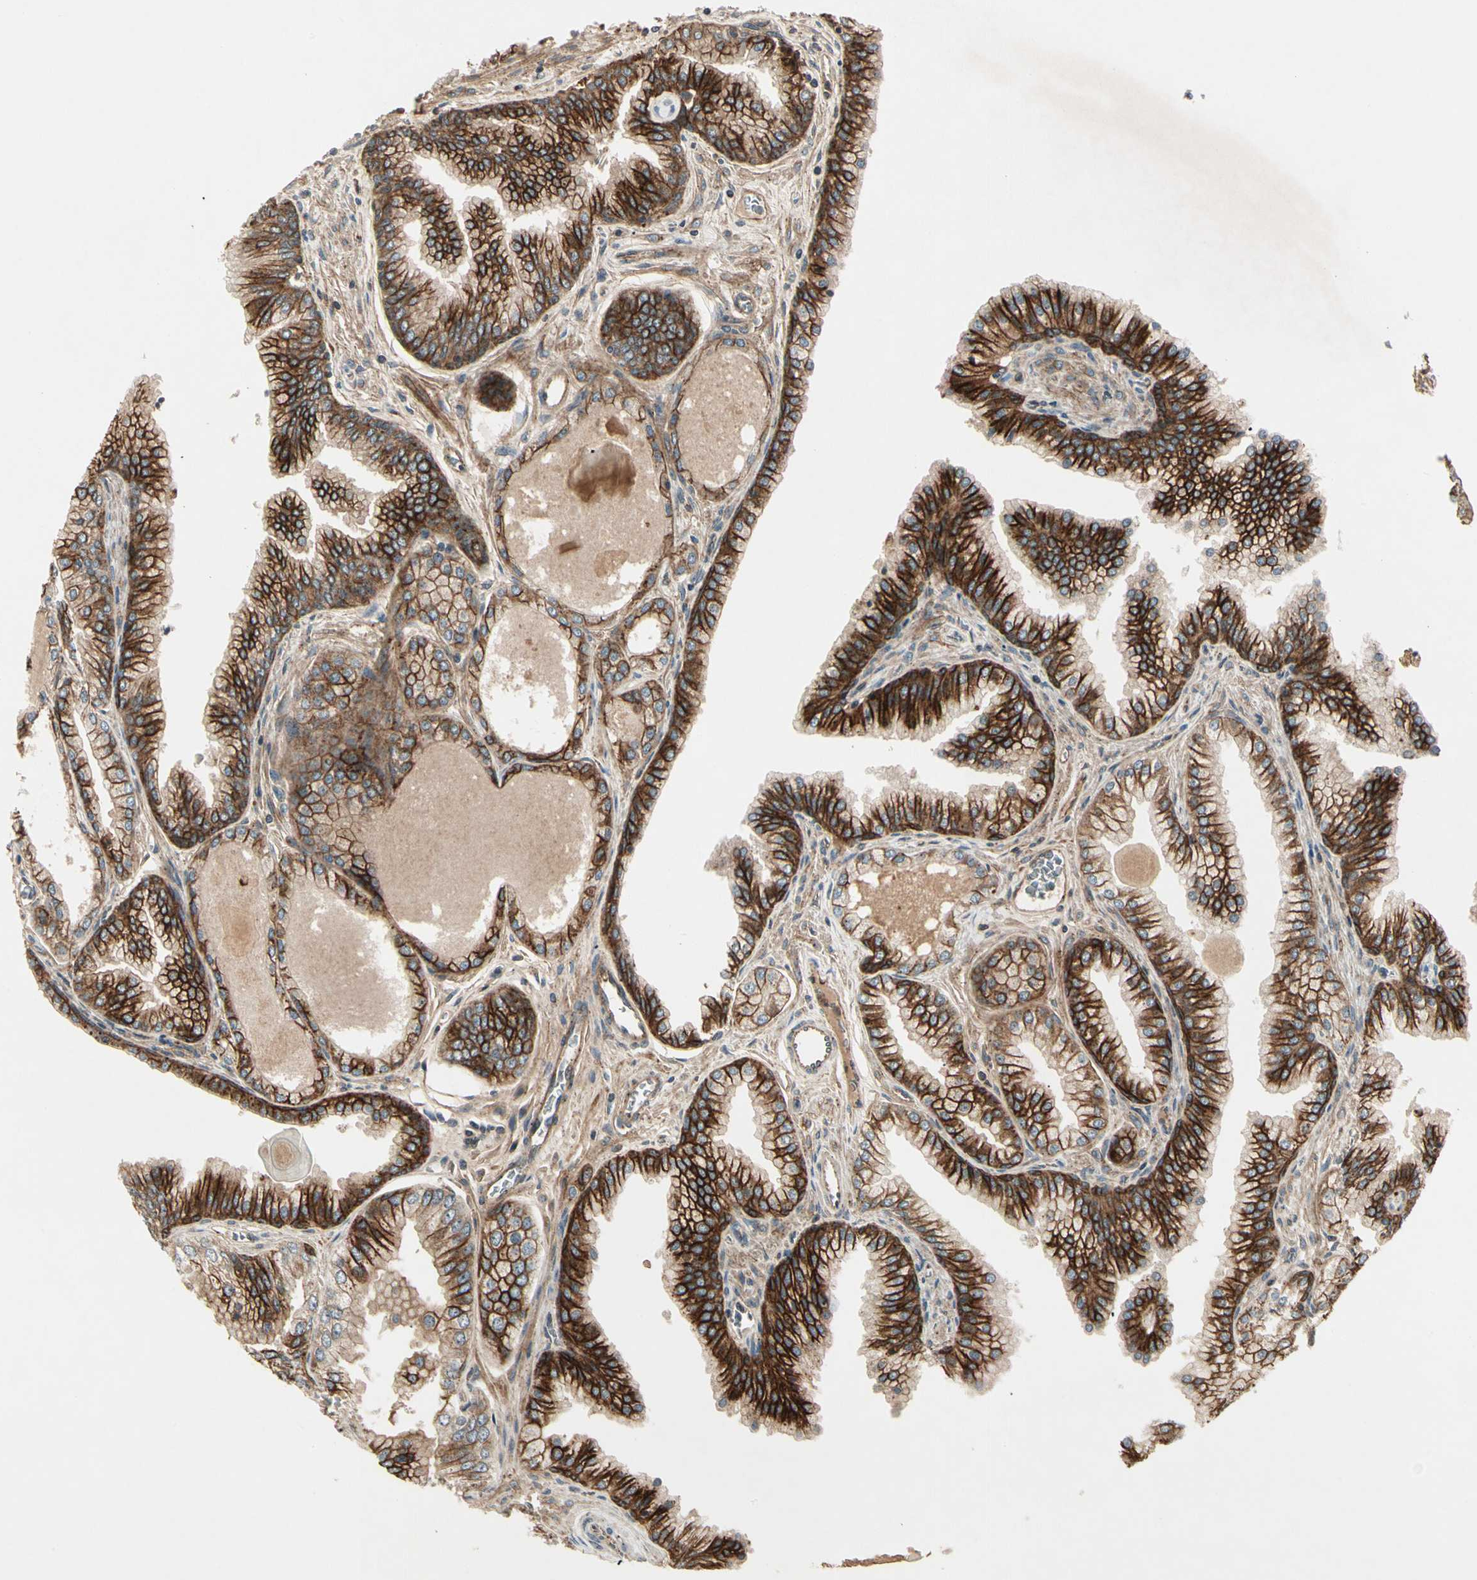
{"staining": {"intensity": "strong", "quantity": ">75%", "location": "cytoplasmic/membranous"}, "tissue": "prostate cancer", "cell_type": "Tumor cells", "image_type": "cancer", "snomed": [{"axis": "morphology", "description": "Adenocarcinoma, Low grade"}, {"axis": "topography", "description": "Prostate"}], "caption": "Protein expression analysis of prostate cancer displays strong cytoplasmic/membranous positivity in approximately >75% of tumor cells. Using DAB (3,3'-diaminobenzidine) (brown) and hematoxylin (blue) stains, captured at high magnification using brightfield microscopy.", "gene": "FLOT1", "patient": {"sex": "male", "age": 59}}